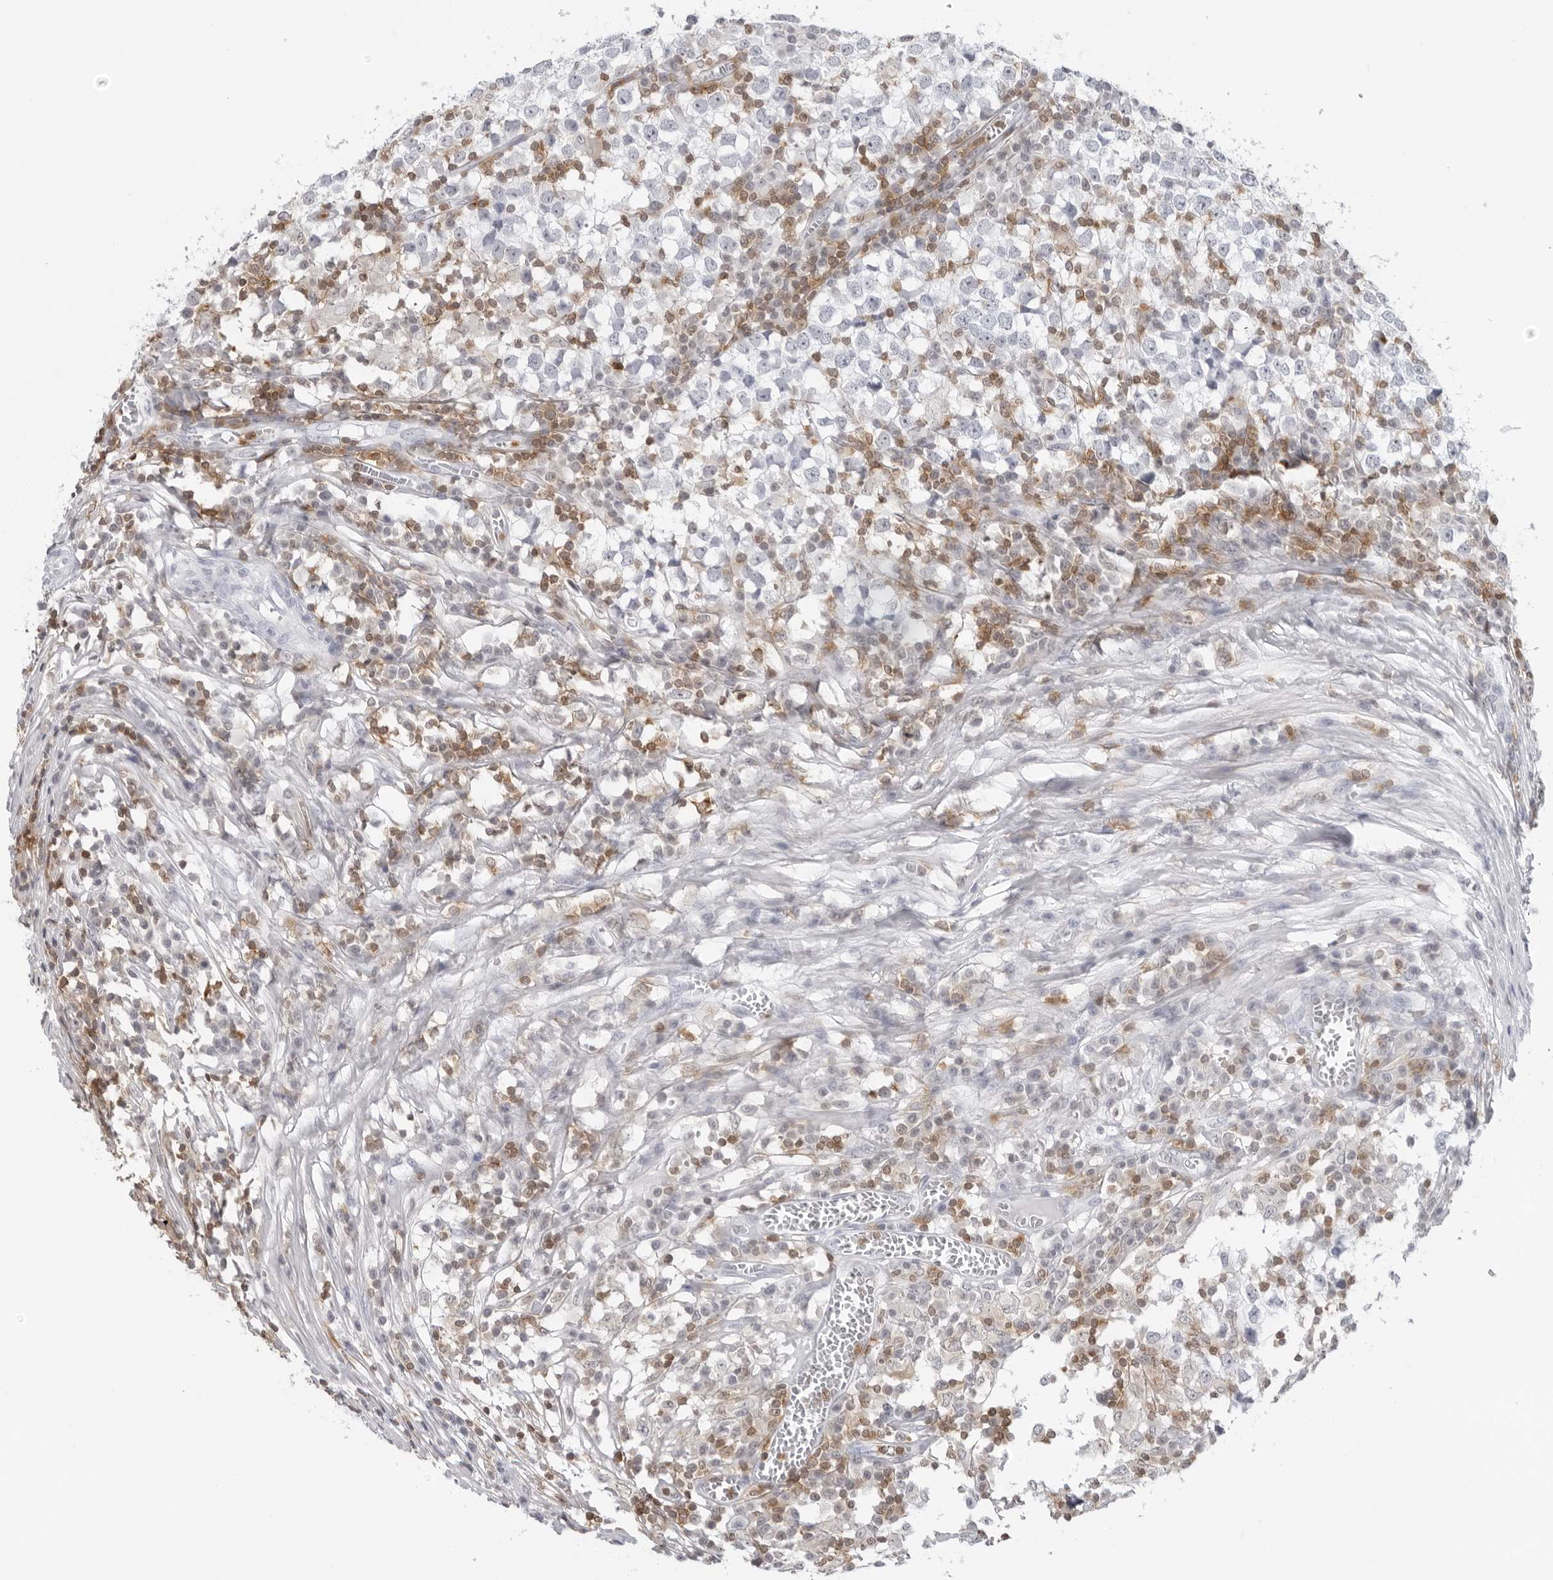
{"staining": {"intensity": "negative", "quantity": "none", "location": "none"}, "tissue": "testis cancer", "cell_type": "Tumor cells", "image_type": "cancer", "snomed": [{"axis": "morphology", "description": "Seminoma, NOS"}, {"axis": "topography", "description": "Testis"}], "caption": "Seminoma (testis) was stained to show a protein in brown. There is no significant positivity in tumor cells. (Brightfield microscopy of DAB immunohistochemistry at high magnification).", "gene": "FMNL1", "patient": {"sex": "male", "age": 65}}